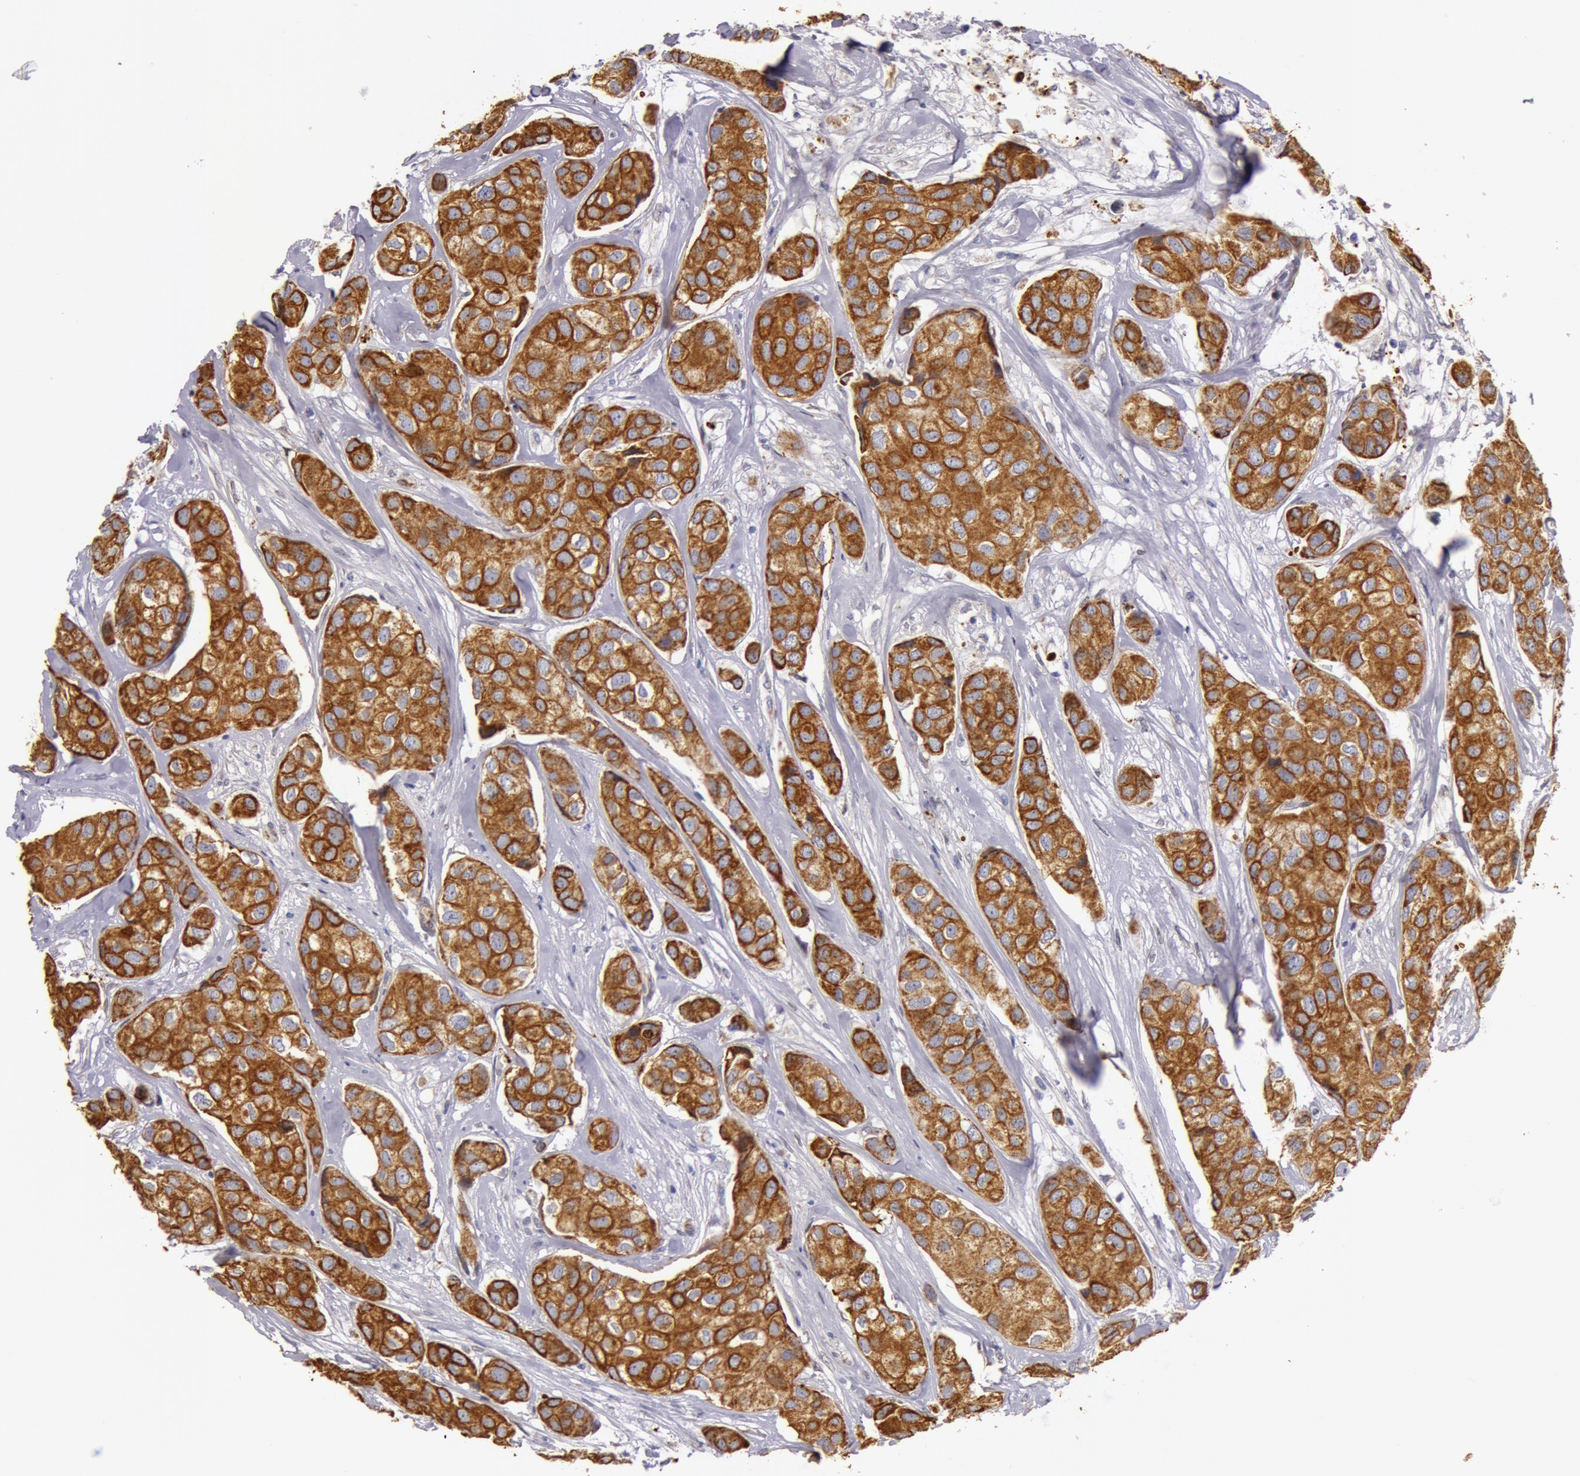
{"staining": {"intensity": "strong", "quantity": ">75%", "location": "cytoplasmic/membranous"}, "tissue": "breast cancer", "cell_type": "Tumor cells", "image_type": "cancer", "snomed": [{"axis": "morphology", "description": "Duct carcinoma"}, {"axis": "topography", "description": "Breast"}], "caption": "This is an image of immunohistochemistry staining of breast cancer (invasive ductal carcinoma), which shows strong staining in the cytoplasmic/membranous of tumor cells.", "gene": "KRT18", "patient": {"sex": "female", "age": 68}}